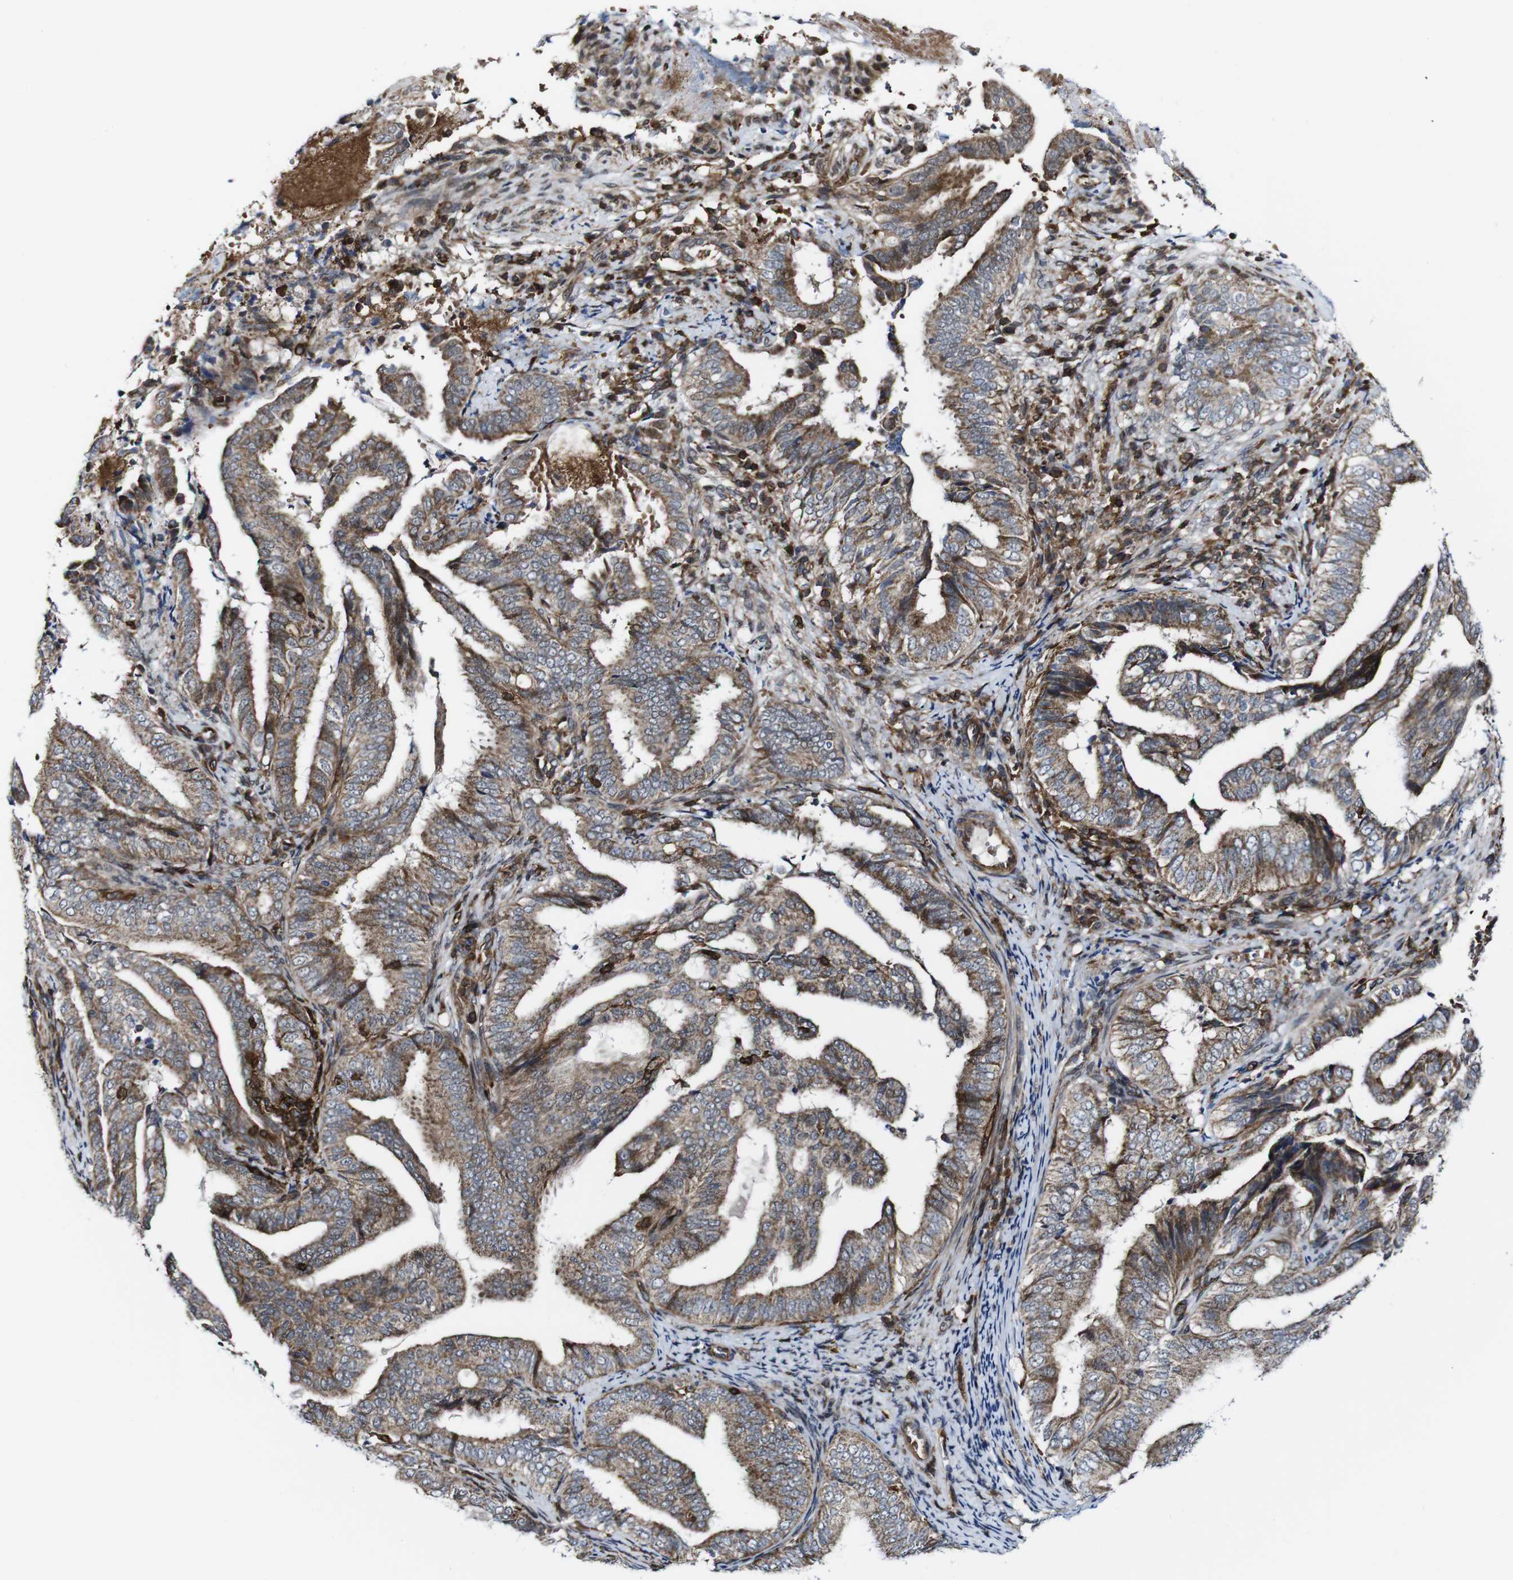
{"staining": {"intensity": "weak", "quantity": ">75%", "location": "cytoplasmic/membranous"}, "tissue": "endometrial cancer", "cell_type": "Tumor cells", "image_type": "cancer", "snomed": [{"axis": "morphology", "description": "Adenocarcinoma, NOS"}, {"axis": "topography", "description": "Endometrium"}], "caption": "Brown immunohistochemical staining in adenocarcinoma (endometrial) exhibits weak cytoplasmic/membranous expression in approximately >75% of tumor cells.", "gene": "JAK2", "patient": {"sex": "female", "age": 58}}